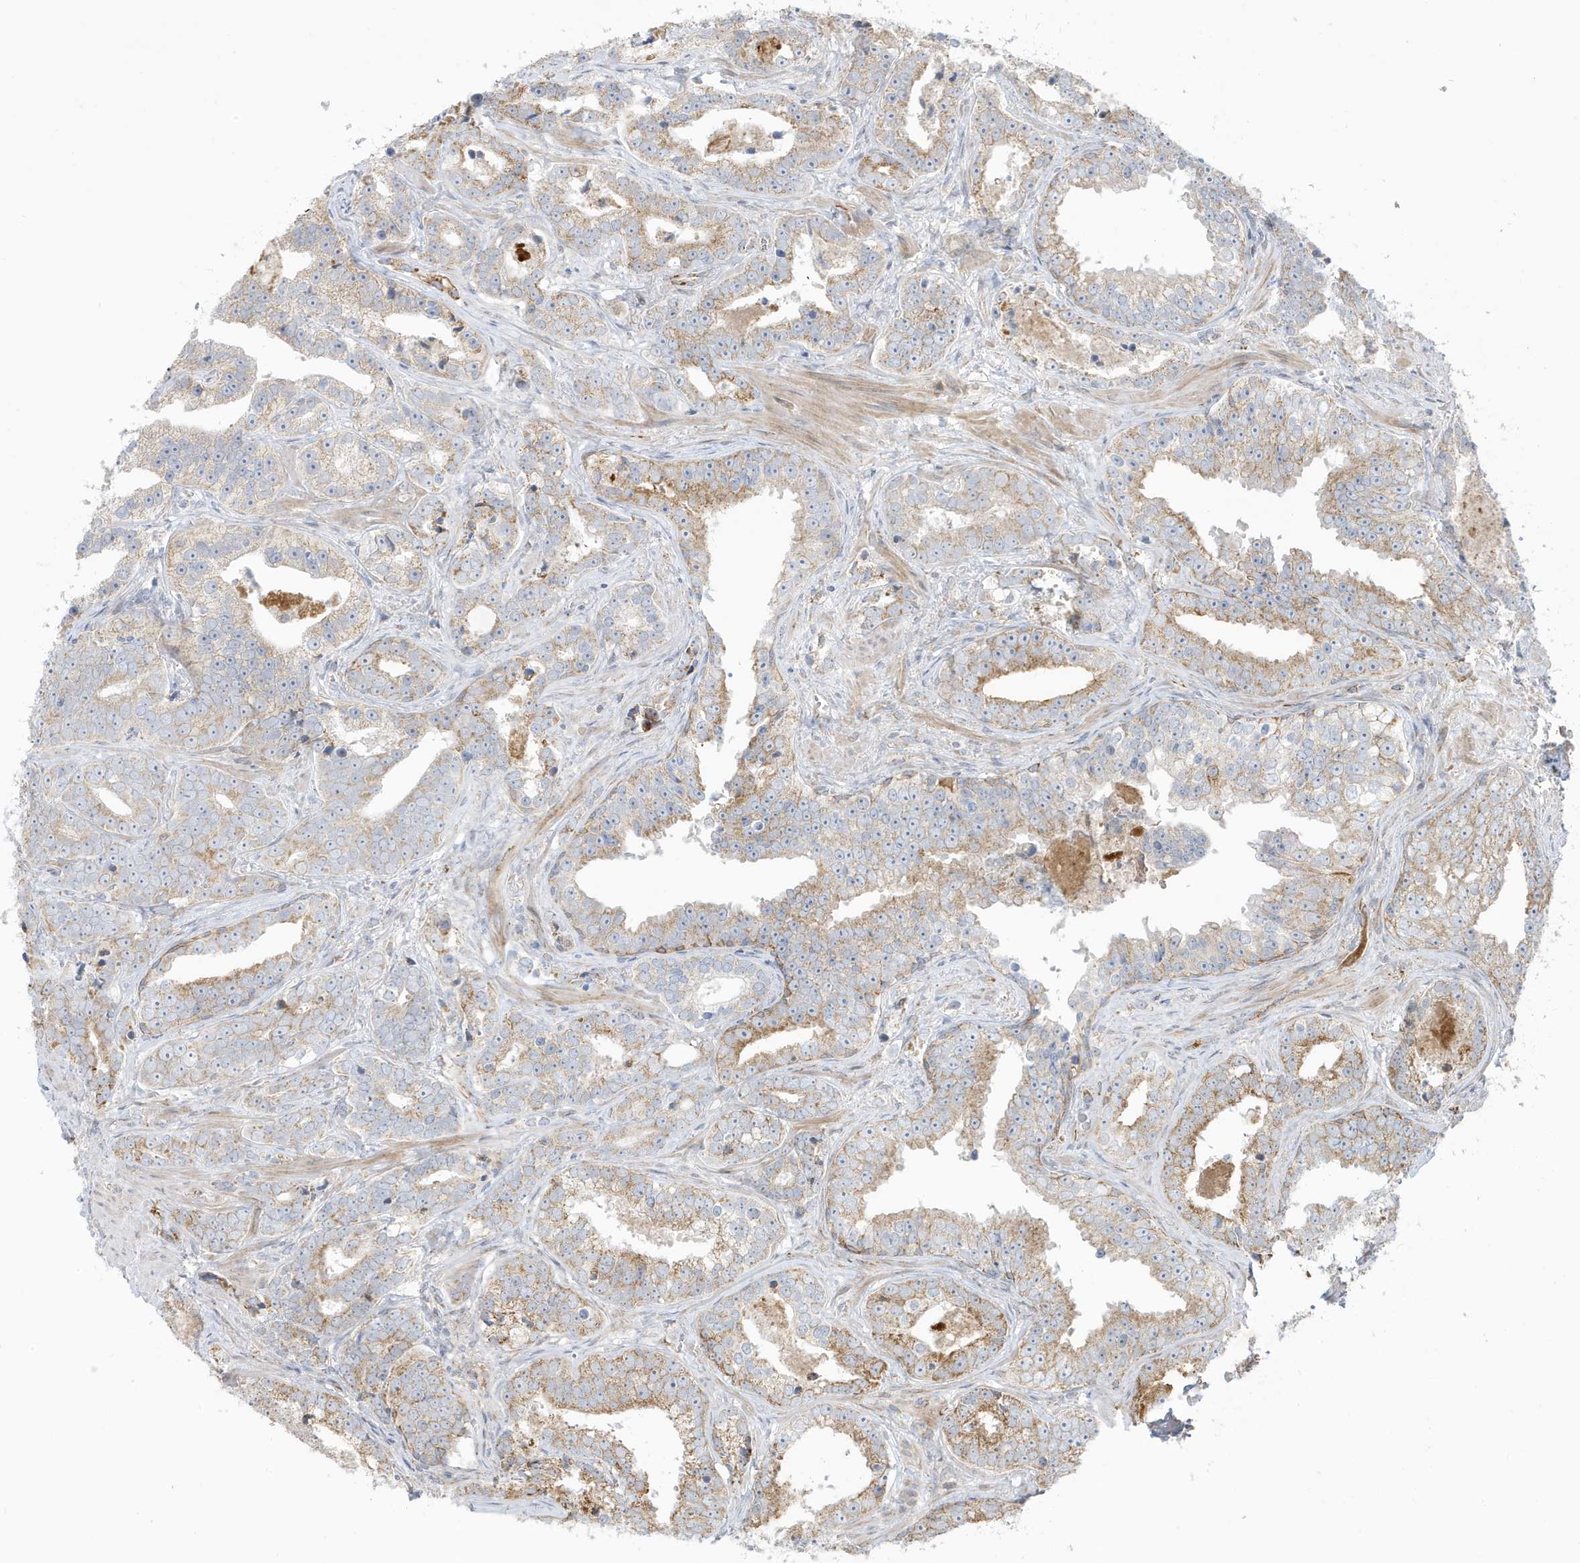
{"staining": {"intensity": "moderate", "quantity": ">75%", "location": "cytoplasmic/membranous"}, "tissue": "prostate cancer", "cell_type": "Tumor cells", "image_type": "cancer", "snomed": [{"axis": "morphology", "description": "Adenocarcinoma, High grade"}, {"axis": "topography", "description": "Prostate"}], "caption": "Prostate cancer (adenocarcinoma (high-grade)) was stained to show a protein in brown. There is medium levels of moderate cytoplasmic/membranous expression in about >75% of tumor cells. Using DAB (brown) and hematoxylin (blue) stains, captured at high magnification using brightfield microscopy.", "gene": "IFT57", "patient": {"sex": "male", "age": 62}}